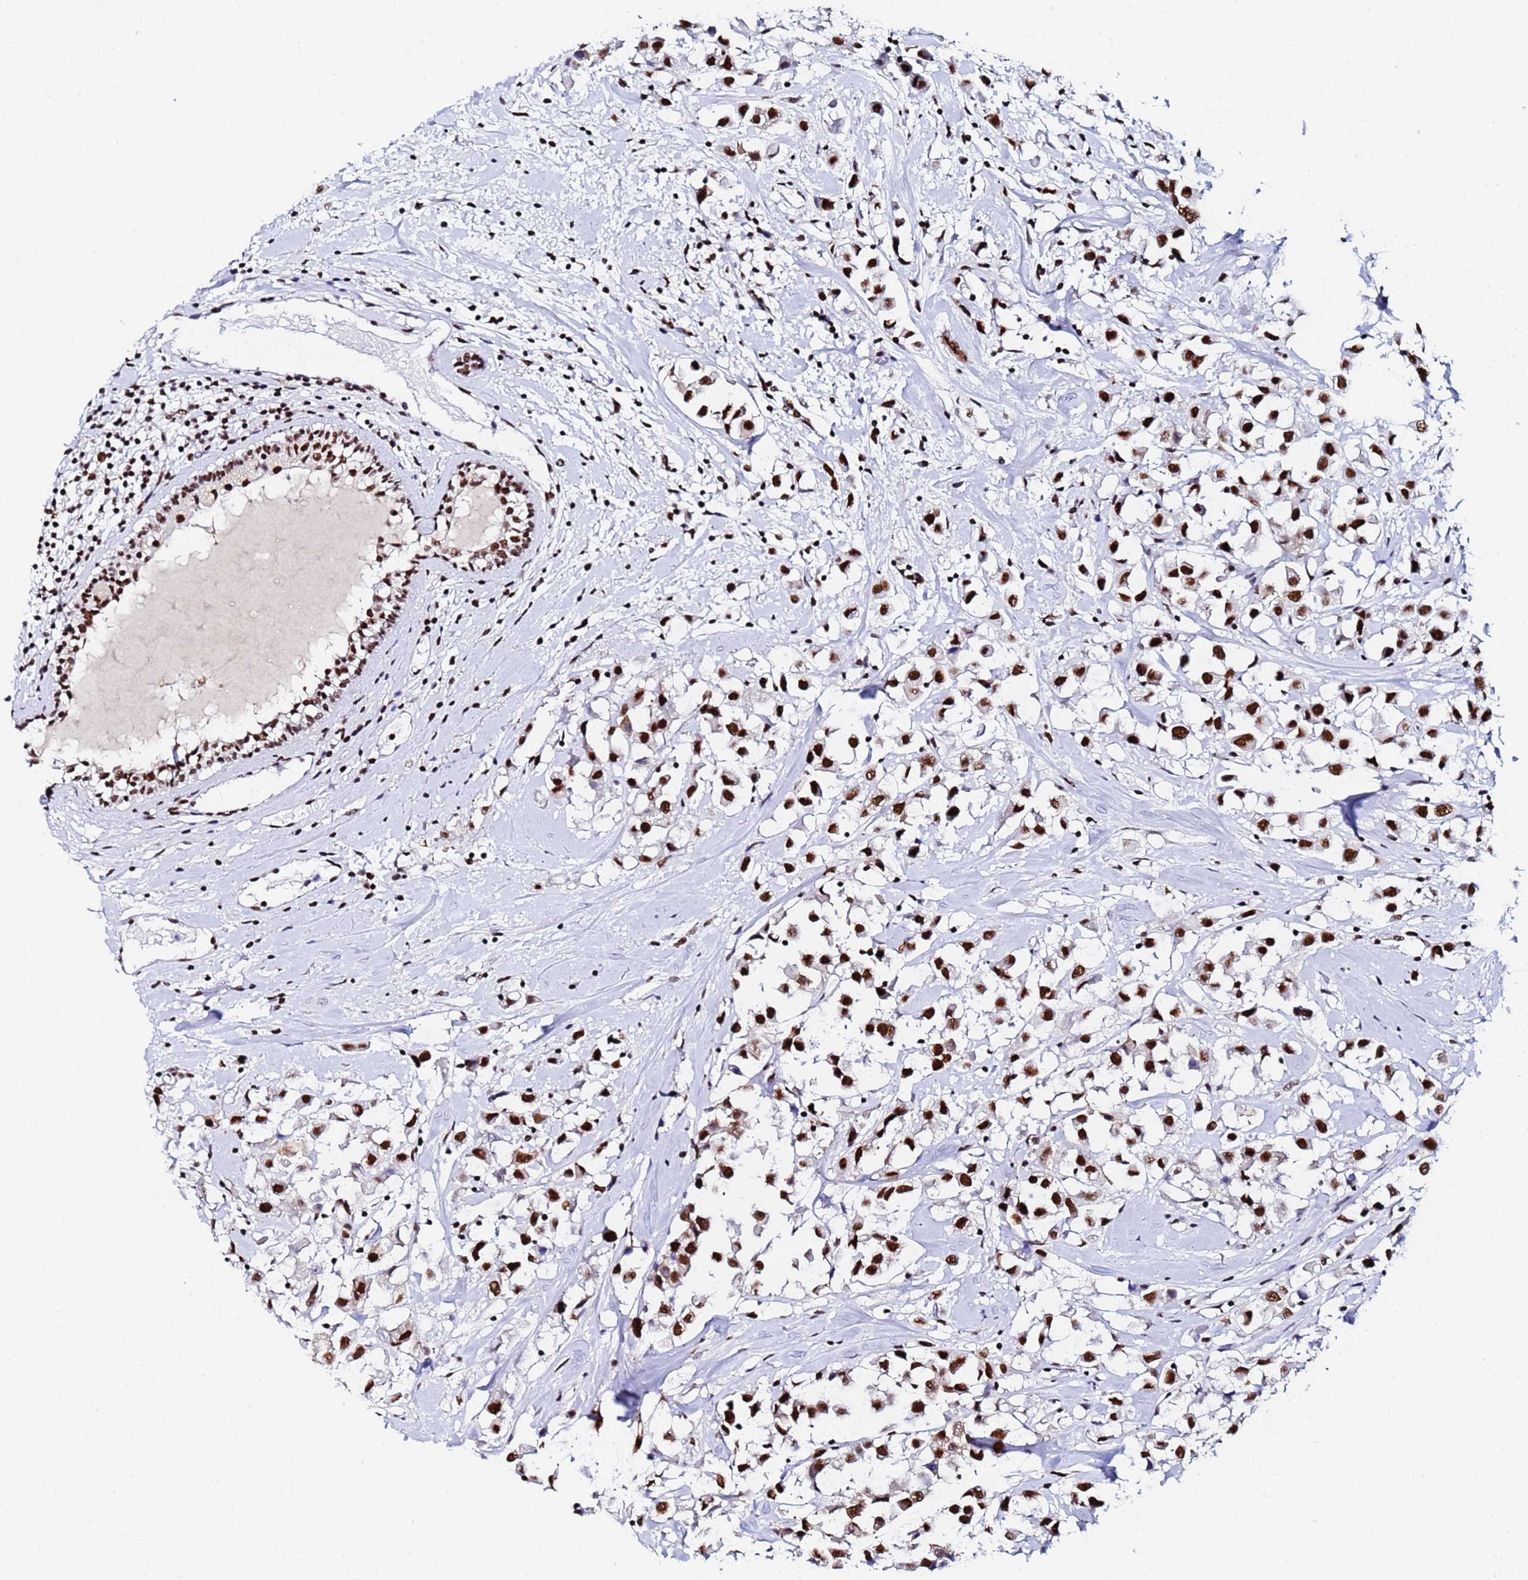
{"staining": {"intensity": "strong", "quantity": ">75%", "location": "nuclear"}, "tissue": "breast cancer", "cell_type": "Tumor cells", "image_type": "cancer", "snomed": [{"axis": "morphology", "description": "Duct carcinoma"}, {"axis": "topography", "description": "Breast"}], "caption": "There is high levels of strong nuclear expression in tumor cells of breast cancer (intraductal carcinoma), as demonstrated by immunohistochemical staining (brown color).", "gene": "SNRPA1", "patient": {"sex": "female", "age": 61}}